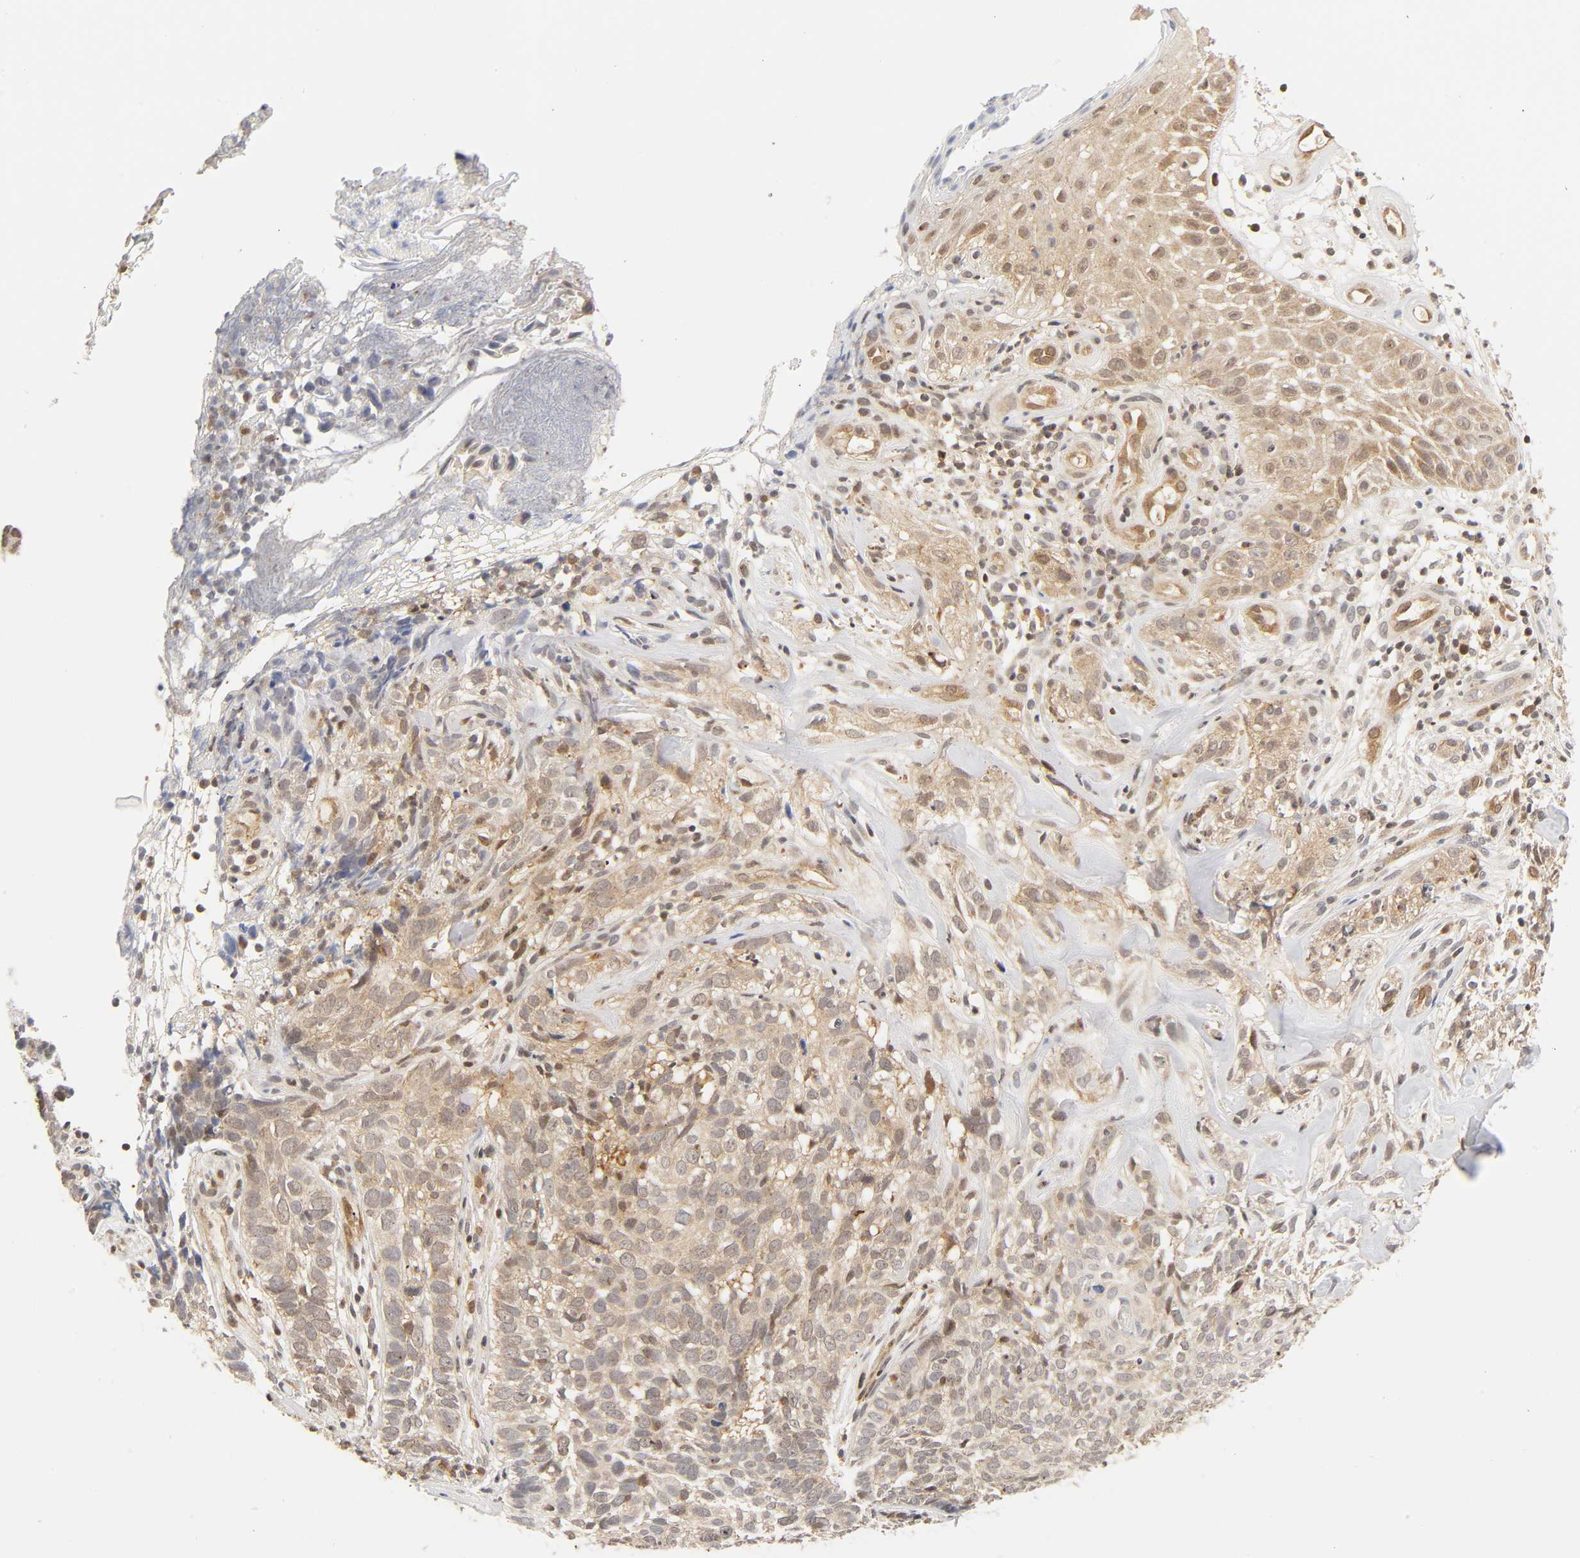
{"staining": {"intensity": "weak", "quantity": ">75%", "location": "cytoplasmic/membranous,nuclear"}, "tissue": "skin cancer", "cell_type": "Tumor cells", "image_type": "cancer", "snomed": [{"axis": "morphology", "description": "Basal cell carcinoma"}, {"axis": "topography", "description": "Skin"}], "caption": "Protein analysis of basal cell carcinoma (skin) tissue exhibits weak cytoplasmic/membranous and nuclear staining in approximately >75% of tumor cells. (DAB = brown stain, brightfield microscopy at high magnification).", "gene": "CDC37", "patient": {"sex": "male", "age": 72}}